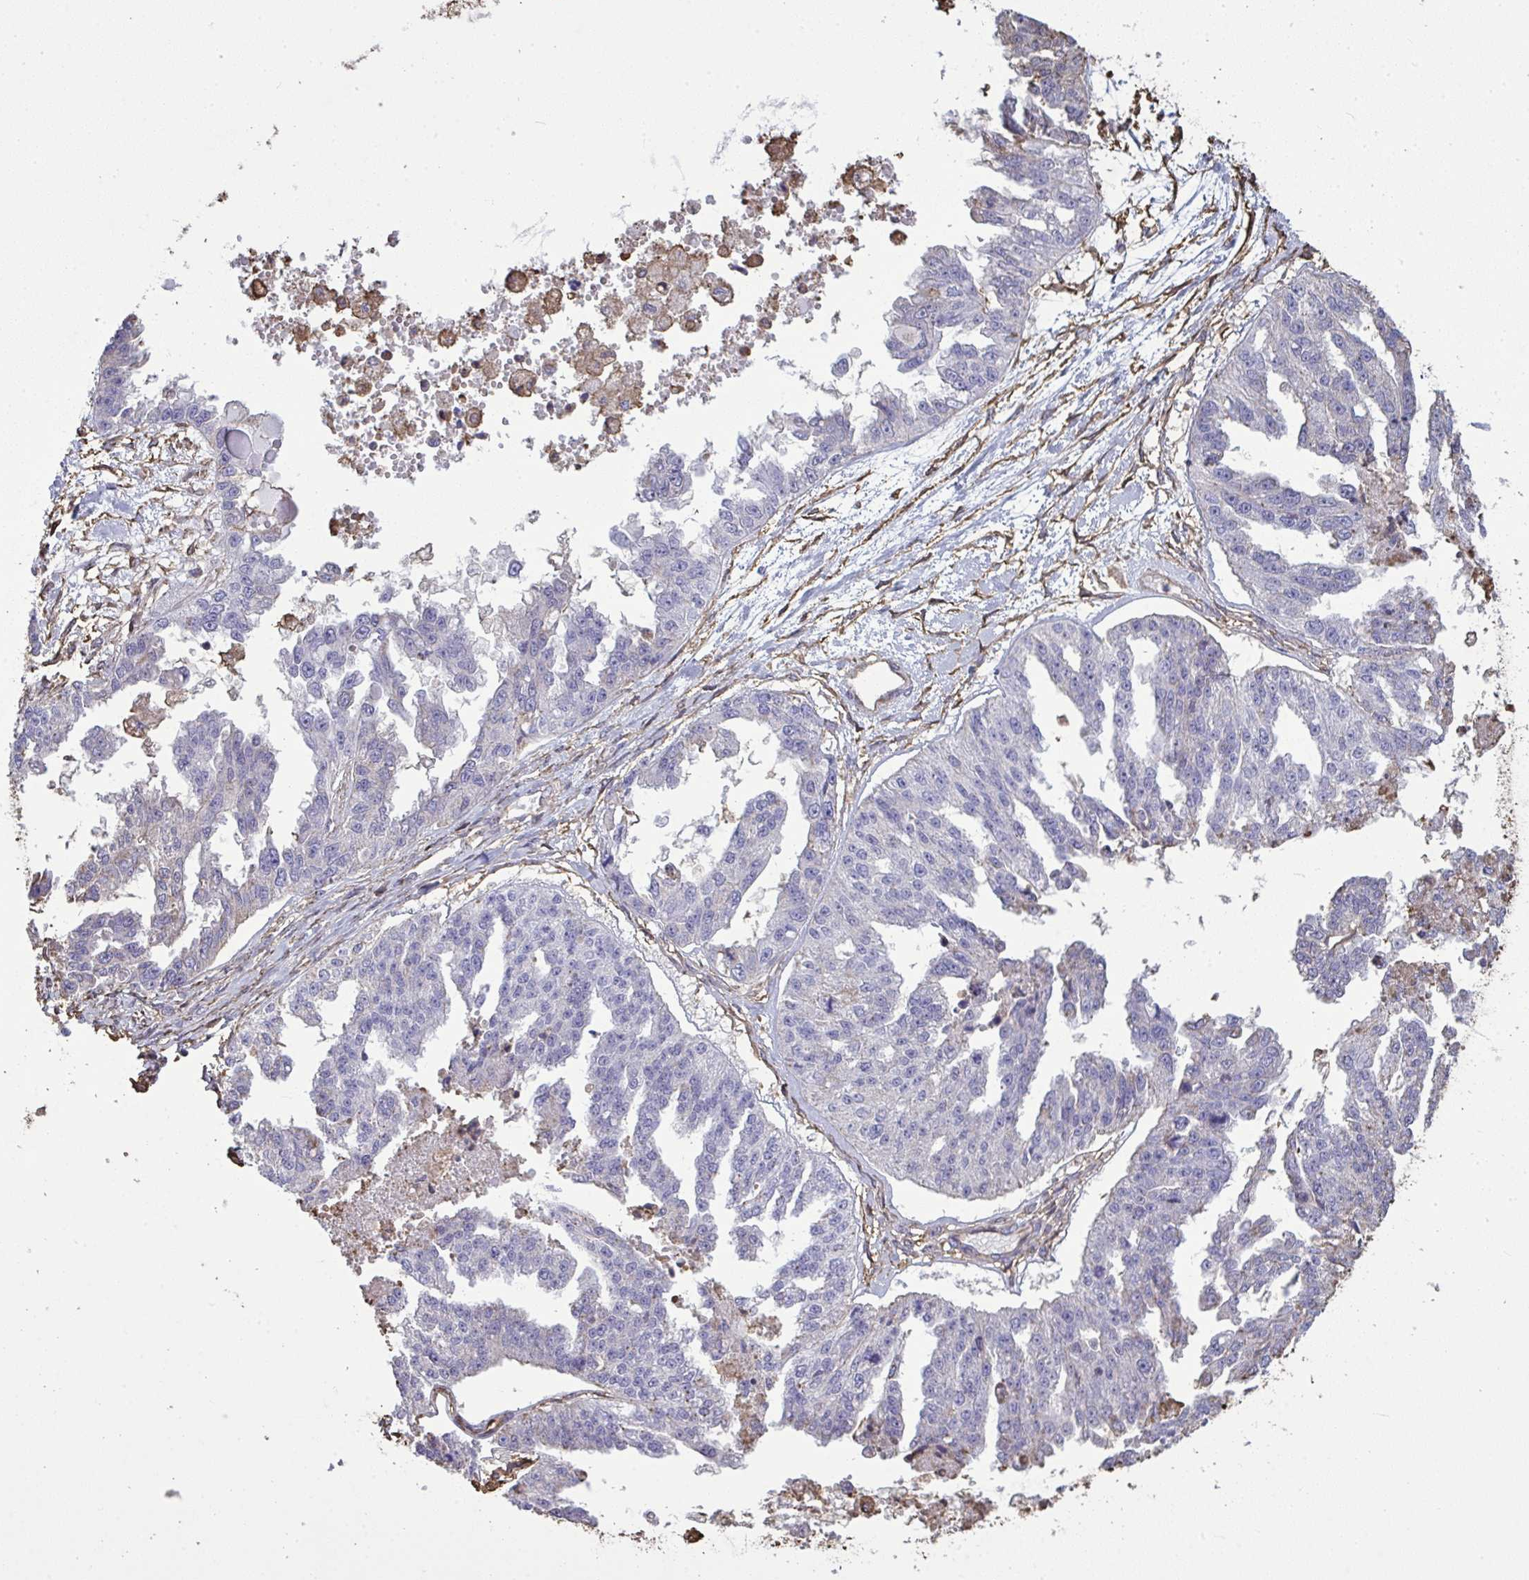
{"staining": {"intensity": "negative", "quantity": "none", "location": "none"}, "tissue": "ovarian cancer", "cell_type": "Tumor cells", "image_type": "cancer", "snomed": [{"axis": "morphology", "description": "Cystadenocarcinoma, serous, NOS"}, {"axis": "topography", "description": "Ovary"}], "caption": "Protein analysis of ovarian serous cystadenocarcinoma shows no significant positivity in tumor cells. The staining was performed using DAB to visualize the protein expression in brown, while the nuclei were stained in blue with hematoxylin (Magnification: 20x).", "gene": "ANXA5", "patient": {"sex": "female", "age": 58}}